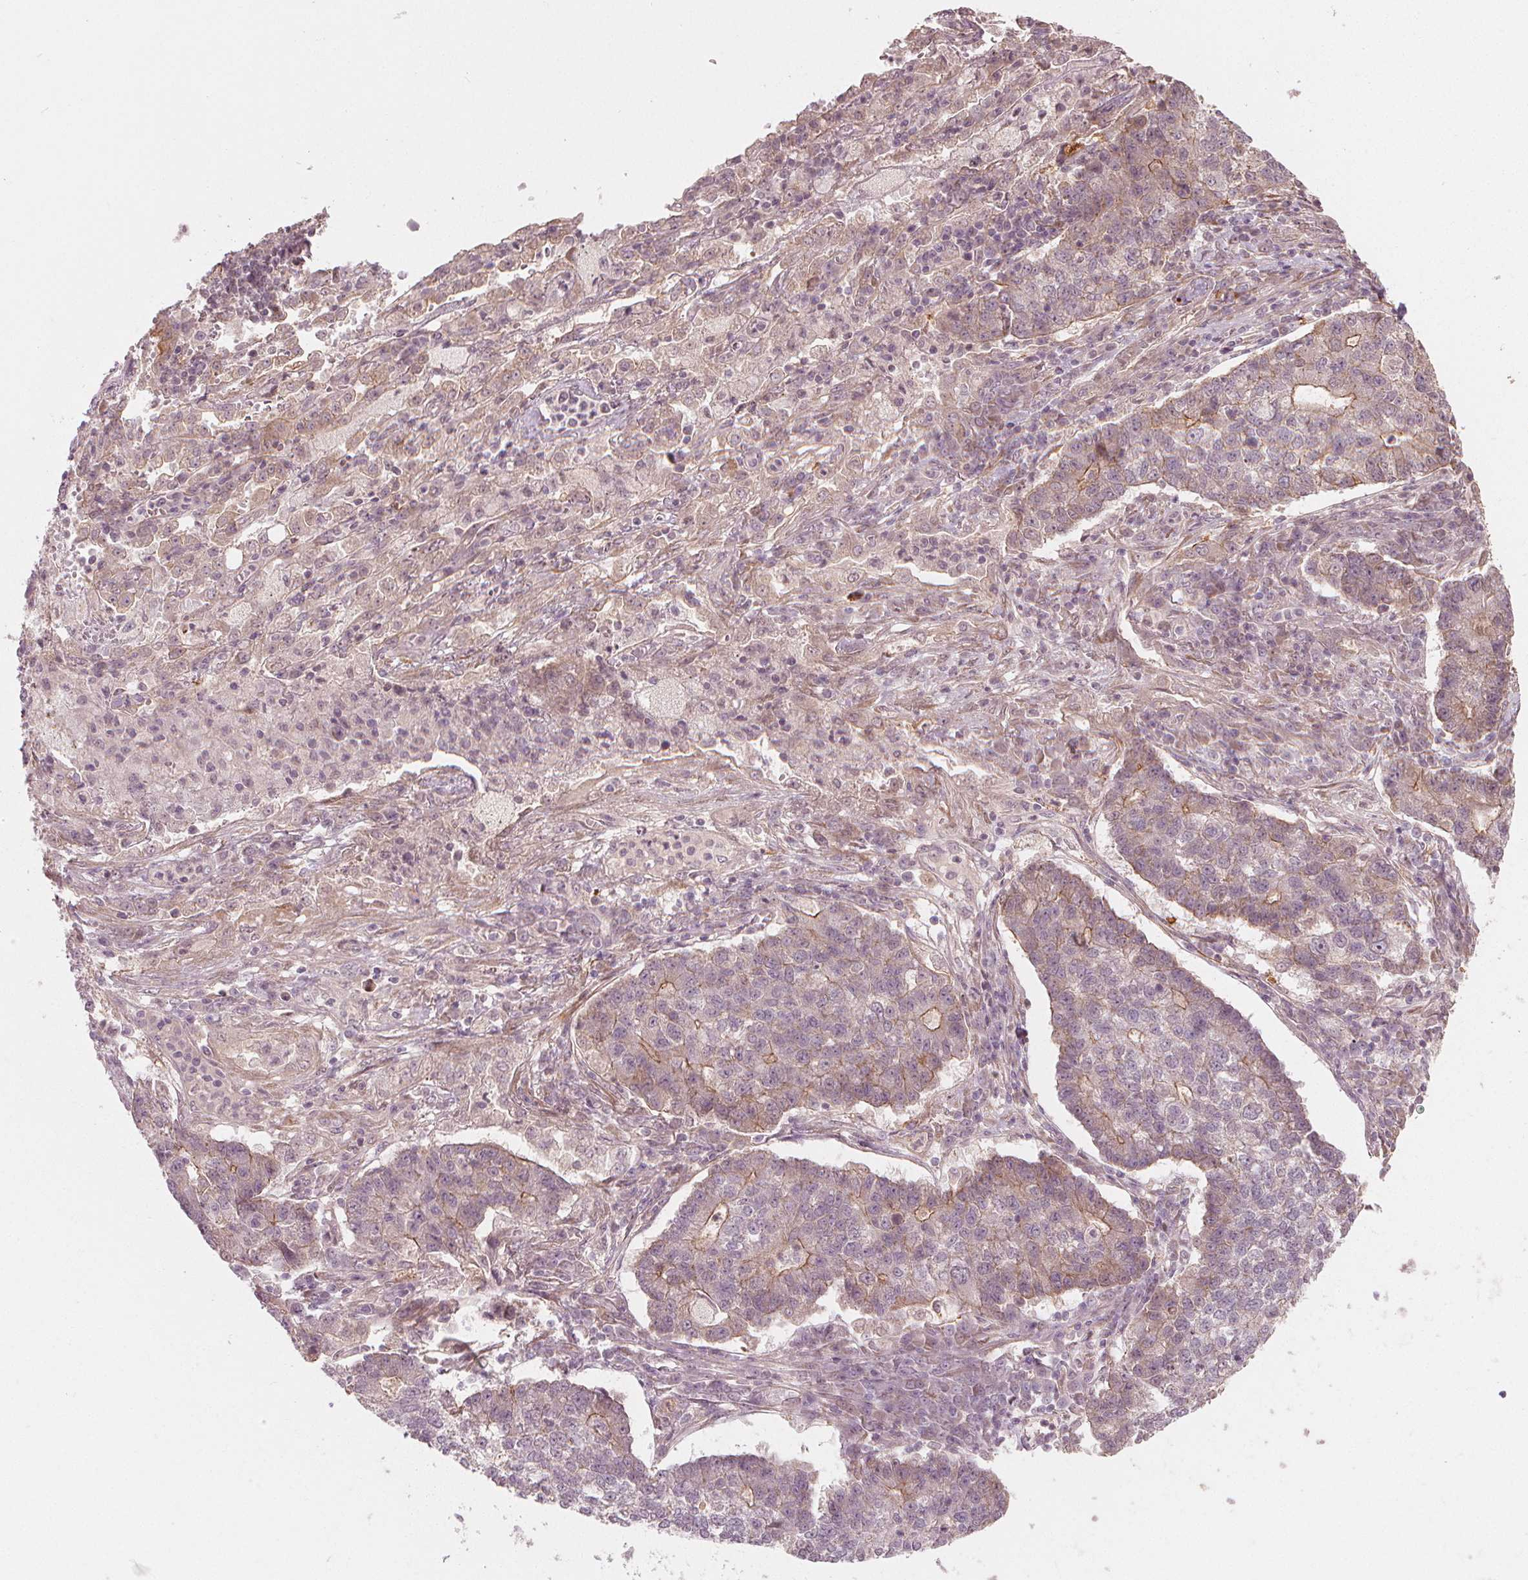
{"staining": {"intensity": "moderate", "quantity": "<25%", "location": "cytoplasmic/membranous"}, "tissue": "lung cancer", "cell_type": "Tumor cells", "image_type": "cancer", "snomed": [{"axis": "morphology", "description": "Adenocarcinoma, NOS"}, {"axis": "topography", "description": "Lung"}], "caption": "Human lung cancer (adenocarcinoma) stained with a brown dye displays moderate cytoplasmic/membranous positive staining in approximately <25% of tumor cells.", "gene": "CLBA1", "patient": {"sex": "male", "age": 57}}